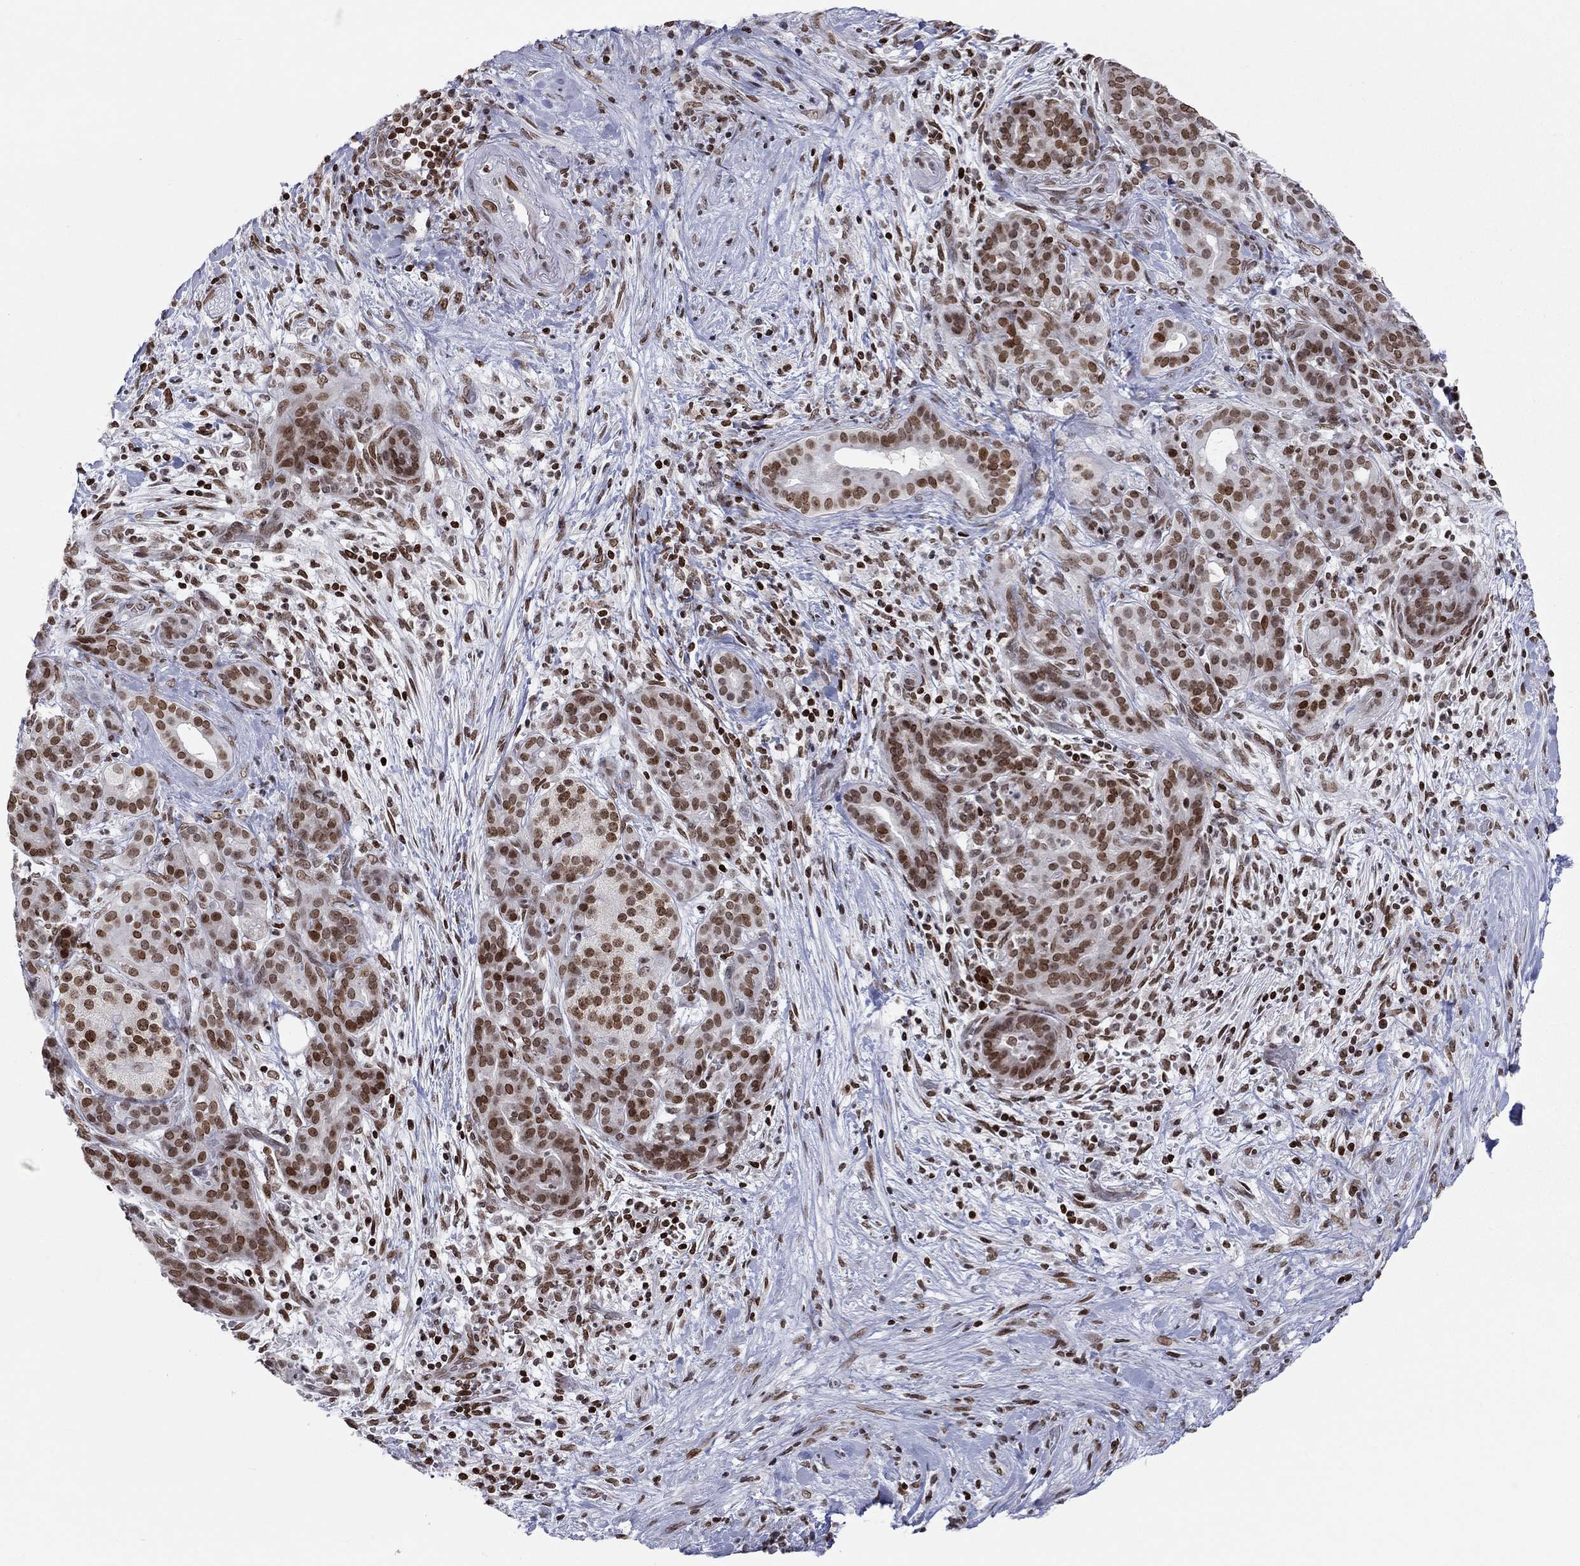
{"staining": {"intensity": "strong", "quantity": ">75%", "location": "nuclear"}, "tissue": "pancreatic cancer", "cell_type": "Tumor cells", "image_type": "cancer", "snomed": [{"axis": "morphology", "description": "Adenocarcinoma, NOS"}, {"axis": "topography", "description": "Pancreas"}], "caption": "About >75% of tumor cells in pancreatic adenocarcinoma demonstrate strong nuclear protein positivity as visualized by brown immunohistochemical staining.", "gene": "H2AX", "patient": {"sex": "male", "age": 44}}